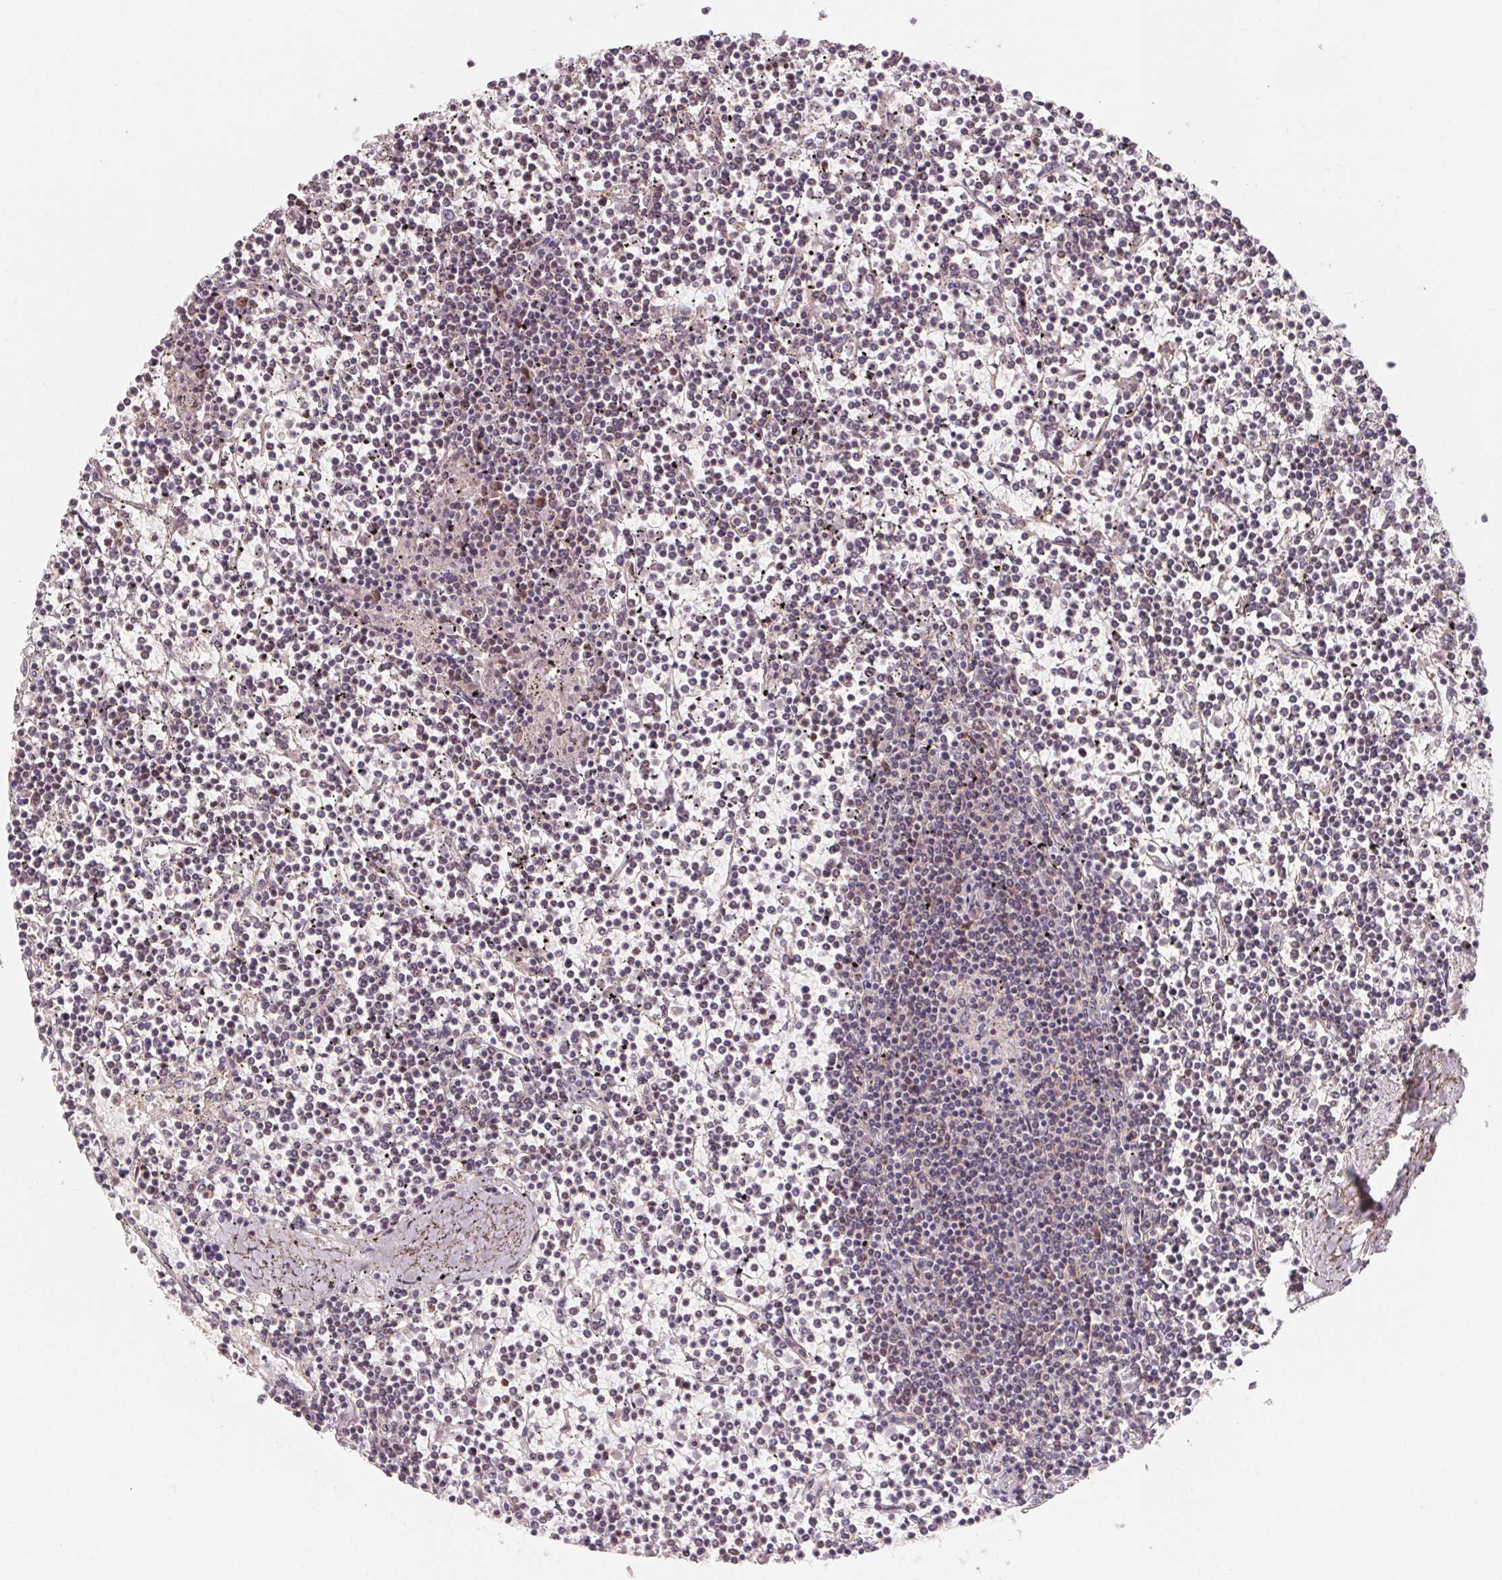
{"staining": {"intensity": "negative", "quantity": "none", "location": "none"}, "tissue": "lymphoma", "cell_type": "Tumor cells", "image_type": "cancer", "snomed": [{"axis": "morphology", "description": "Malignant lymphoma, non-Hodgkin's type, Low grade"}, {"axis": "topography", "description": "Spleen"}], "caption": "A photomicrograph of human malignant lymphoma, non-Hodgkin's type (low-grade) is negative for staining in tumor cells.", "gene": "CCDC112", "patient": {"sex": "female", "age": 19}}